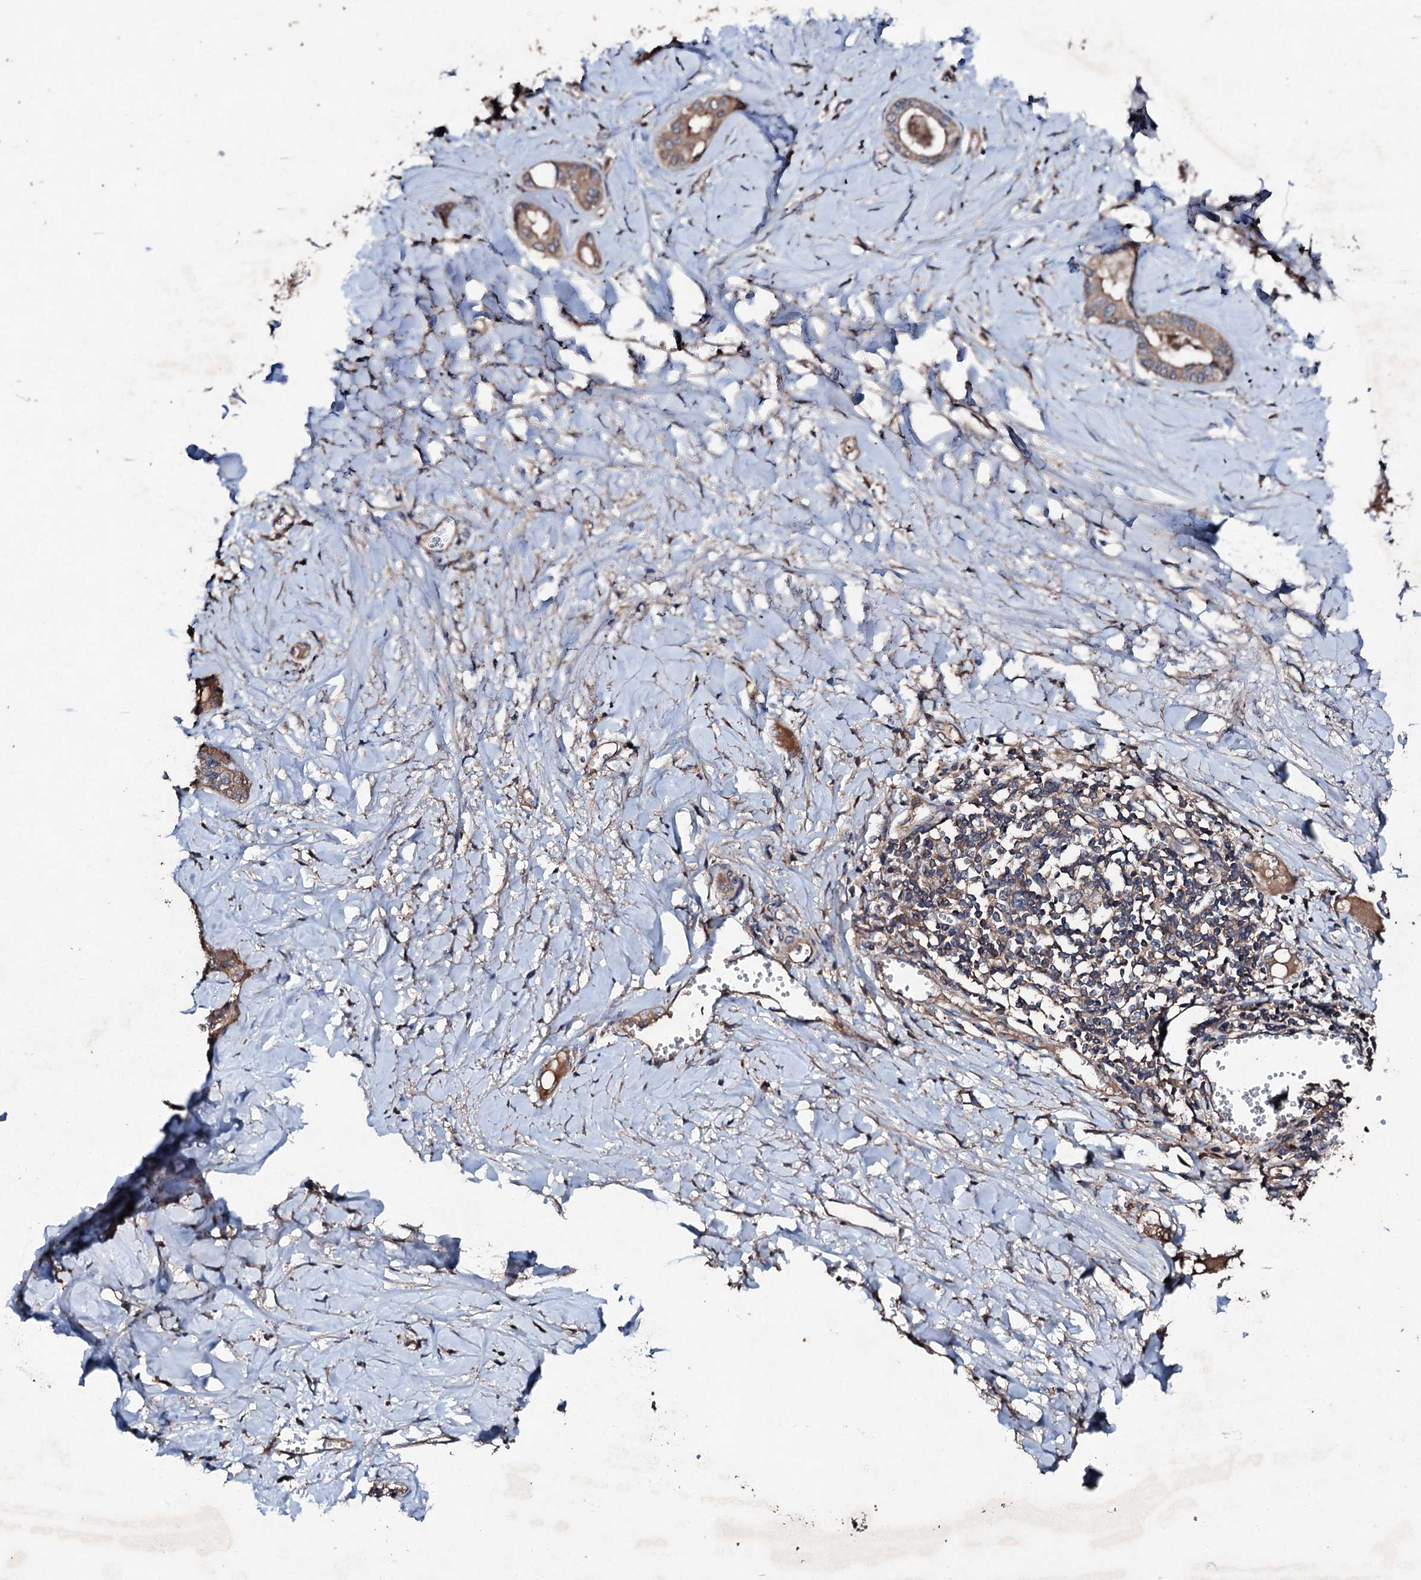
{"staining": {"intensity": "moderate", "quantity": ">75%", "location": "cytoplasmic/membranous"}, "tissue": "liver cancer", "cell_type": "Tumor cells", "image_type": "cancer", "snomed": [{"axis": "morphology", "description": "Cholangiocarcinoma"}, {"axis": "topography", "description": "Liver"}], "caption": "Moderate cytoplasmic/membranous staining for a protein is identified in about >75% of tumor cells of cholangiocarcinoma (liver) using IHC.", "gene": "KERA", "patient": {"sex": "female", "age": 77}}